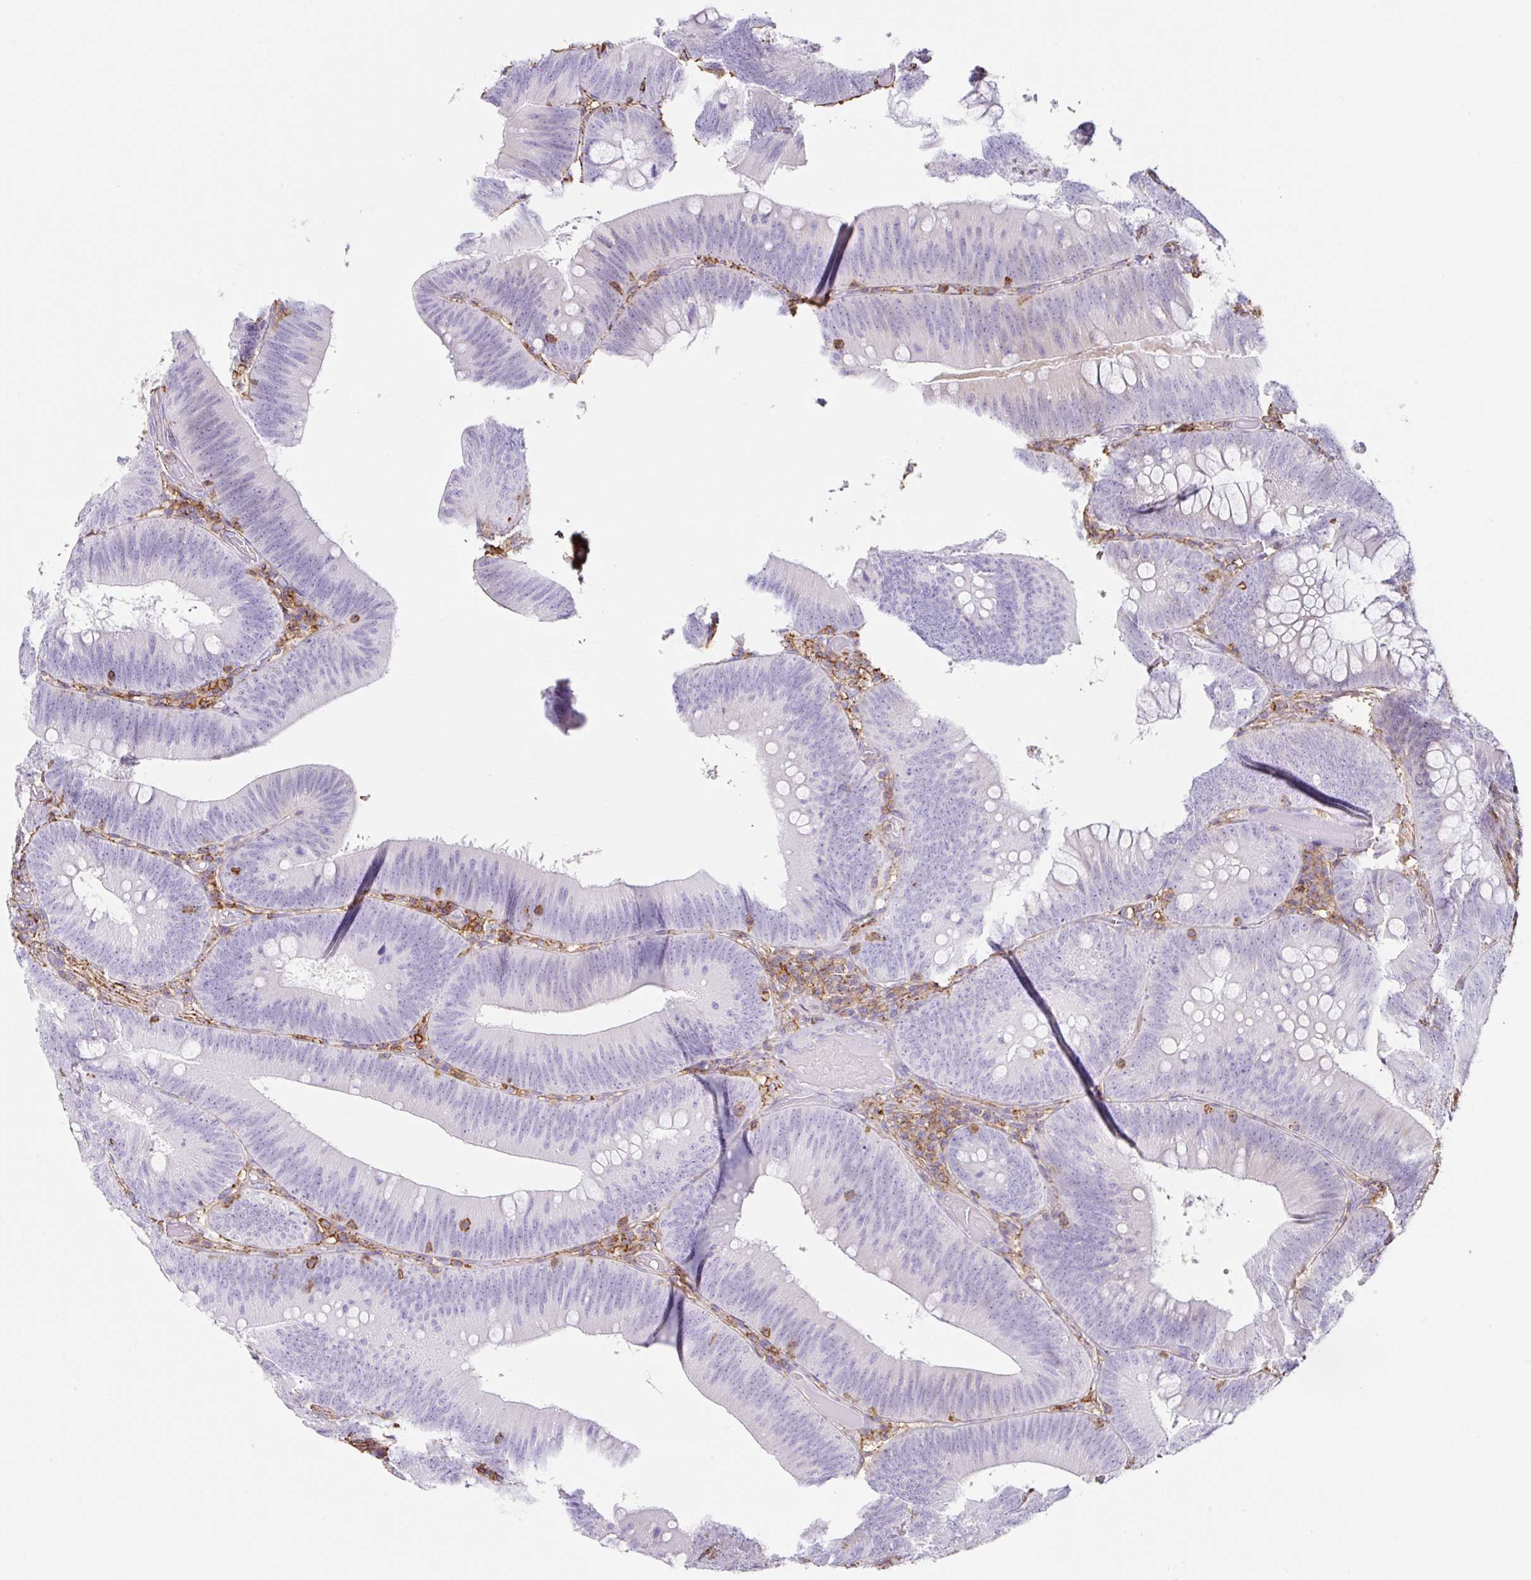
{"staining": {"intensity": "negative", "quantity": "none", "location": "none"}, "tissue": "colorectal cancer", "cell_type": "Tumor cells", "image_type": "cancer", "snomed": [{"axis": "morphology", "description": "Adenocarcinoma, NOS"}, {"axis": "topography", "description": "Colon"}], "caption": "An image of colorectal adenocarcinoma stained for a protein exhibits no brown staining in tumor cells.", "gene": "MTTP", "patient": {"sex": "male", "age": 84}}